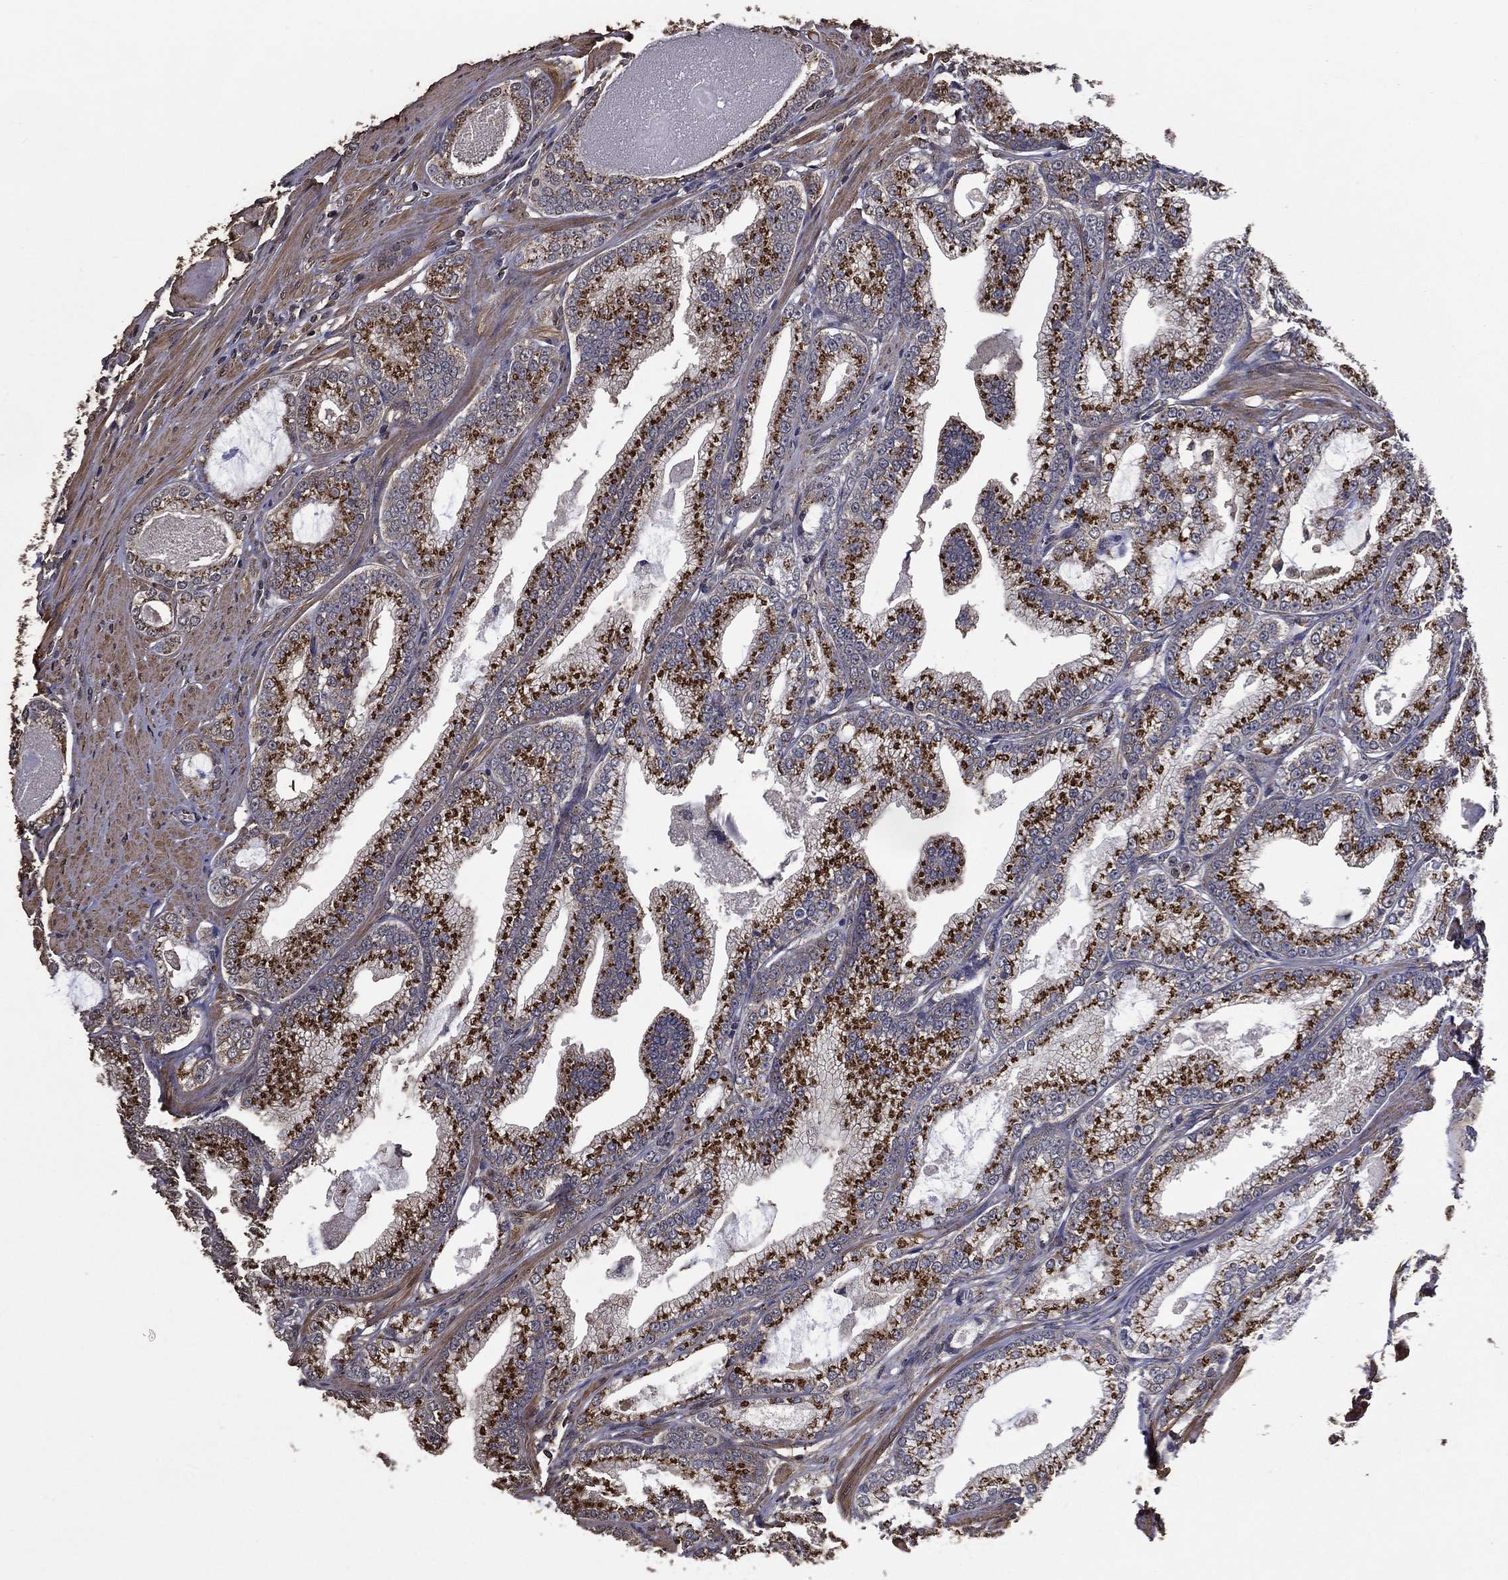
{"staining": {"intensity": "strong", "quantity": ">75%", "location": "cytoplasmic/membranous"}, "tissue": "prostate cancer", "cell_type": "Tumor cells", "image_type": "cancer", "snomed": [{"axis": "morphology", "description": "Adenocarcinoma, High grade"}, {"axis": "topography", "description": "Prostate and seminal vesicle, NOS"}], "caption": "Protein expression analysis of human prostate adenocarcinoma (high-grade) reveals strong cytoplasmic/membranous expression in approximately >75% of tumor cells.", "gene": "GPR183", "patient": {"sex": "male", "age": 62}}